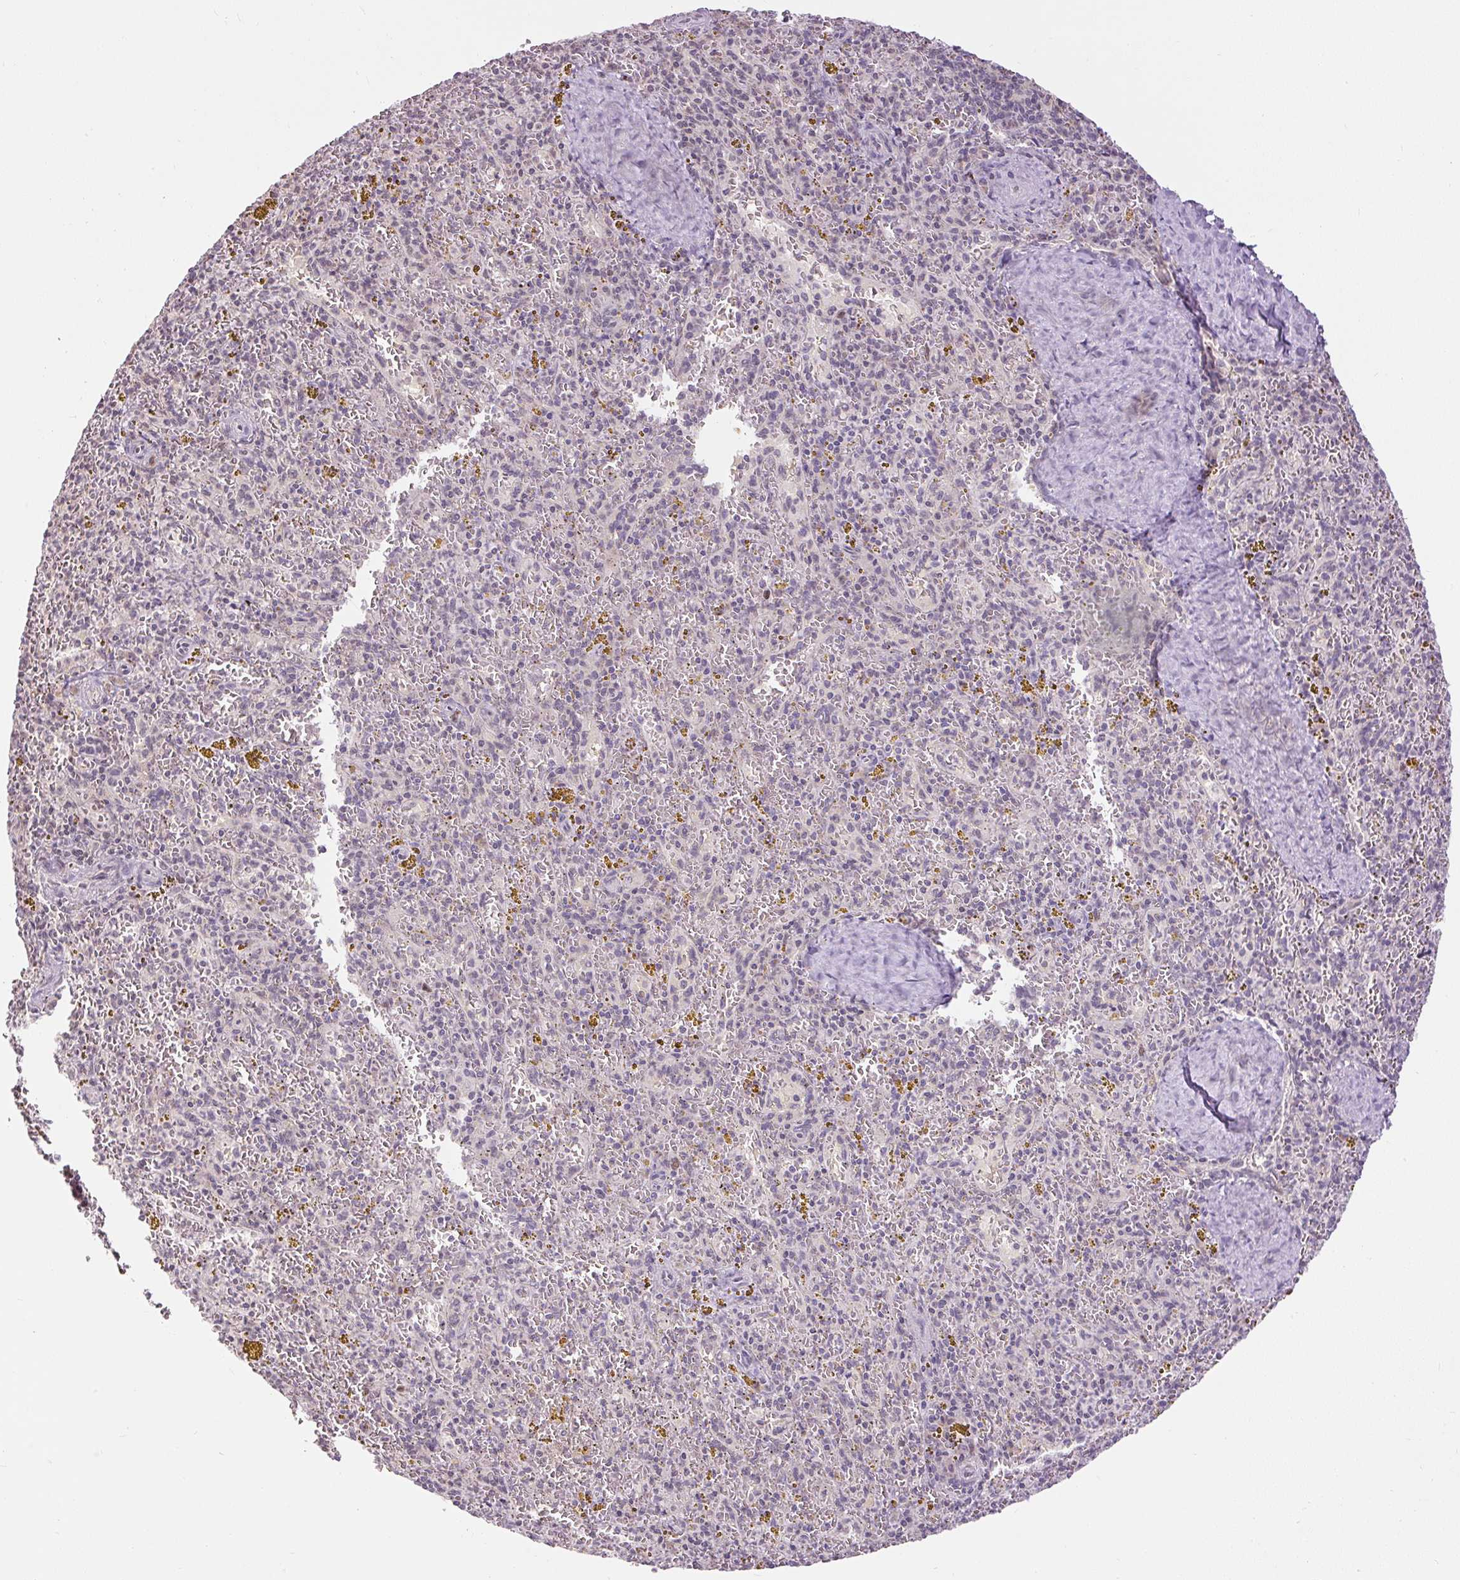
{"staining": {"intensity": "negative", "quantity": "none", "location": "none"}, "tissue": "spleen", "cell_type": "Cells in red pulp", "image_type": "normal", "snomed": [{"axis": "morphology", "description": "Normal tissue, NOS"}, {"axis": "topography", "description": "Spleen"}], "caption": "This is a photomicrograph of immunohistochemistry staining of benign spleen, which shows no positivity in cells in red pulp. (DAB IHC with hematoxylin counter stain).", "gene": "RACGAP1", "patient": {"sex": "male", "age": 57}}